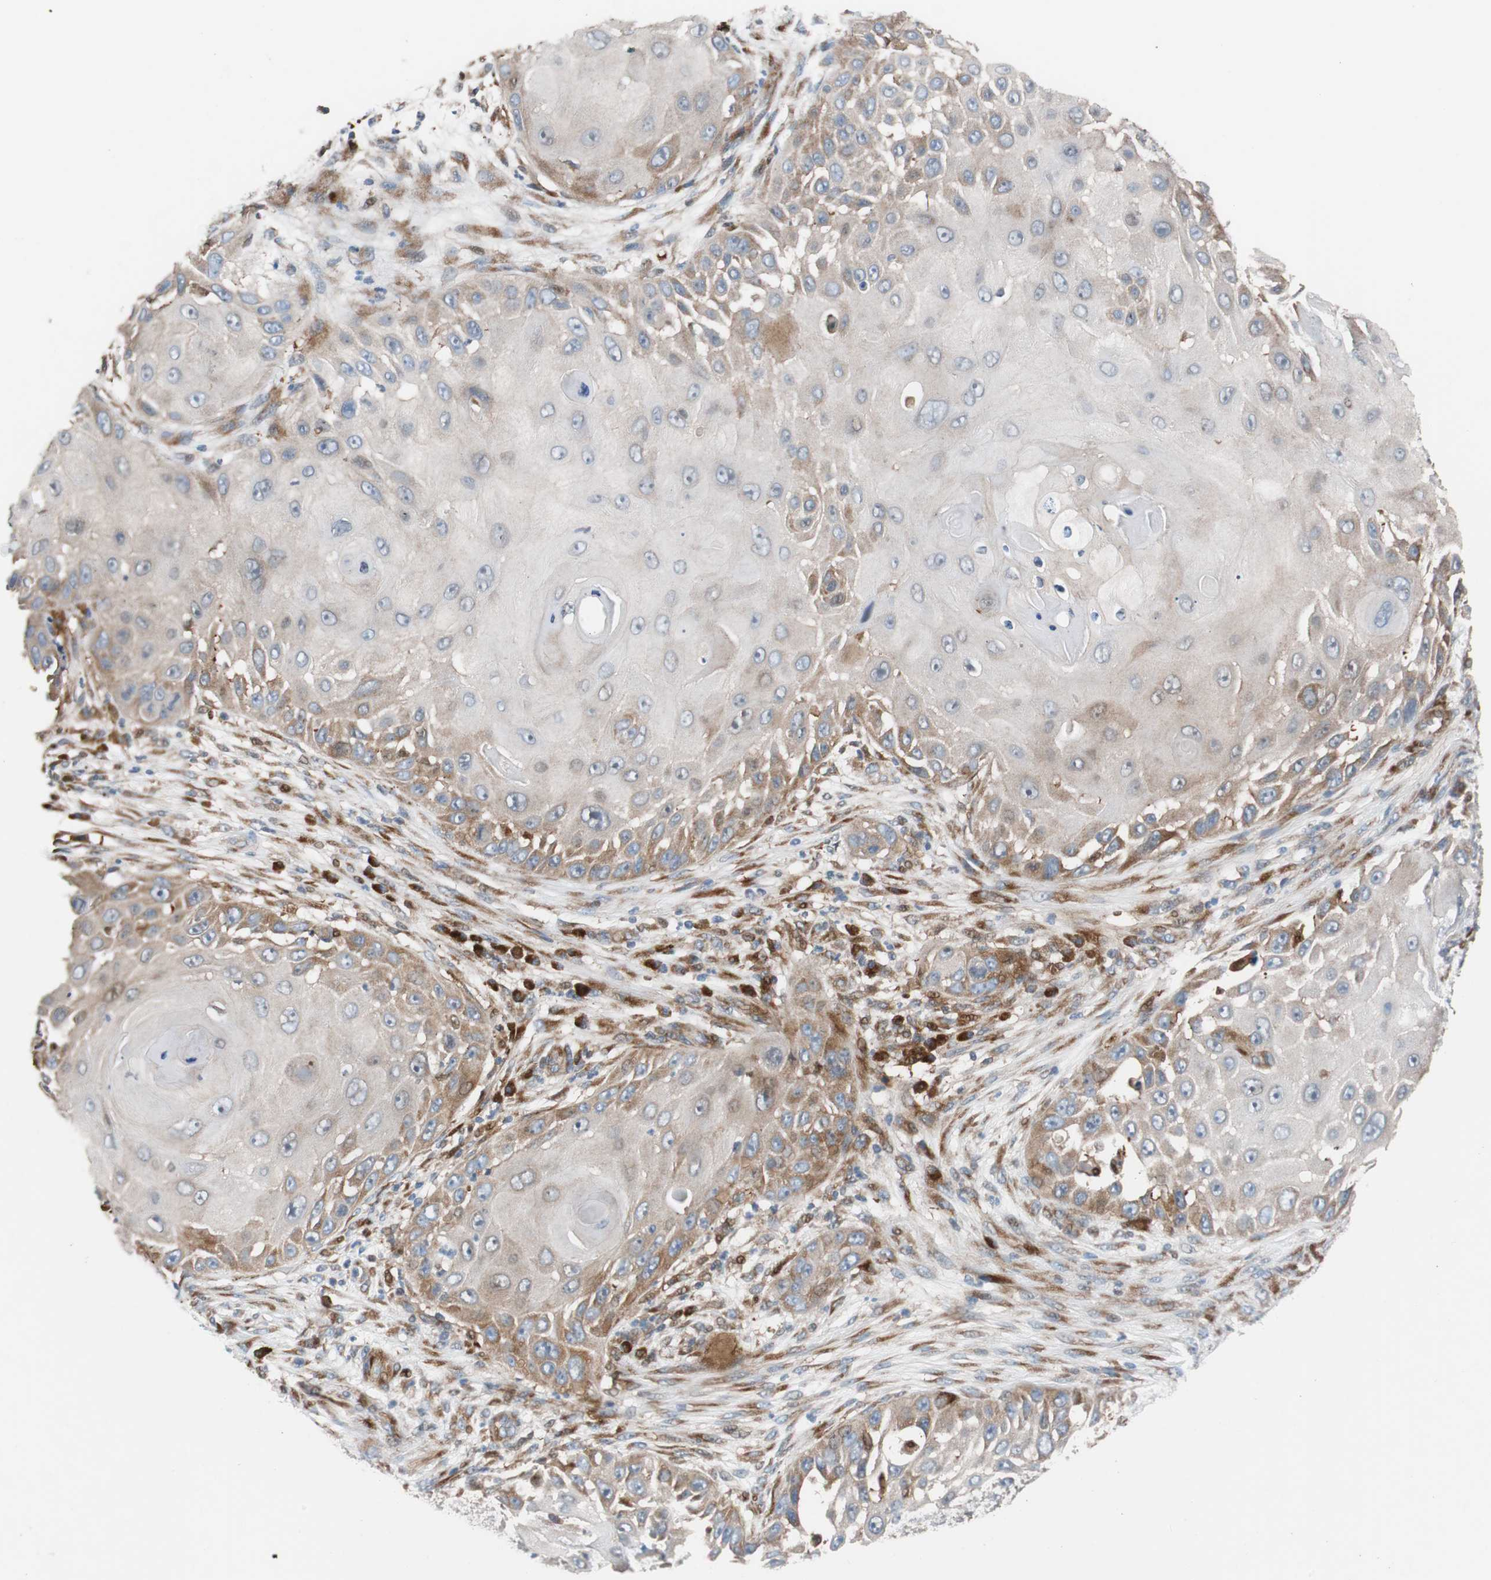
{"staining": {"intensity": "moderate", "quantity": "25%-75%", "location": "cytoplasmic/membranous"}, "tissue": "skin cancer", "cell_type": "Tumor cells", "image_type": "cancer", "snomed": [{"axis": "morphology", "description": "Squamous cell carcinoma, NOS"}, {"axis": "topography", "description": "Skin"}], "caption": "Skin cancer (squamous cell carcinoma) stained for a protein shows moderate cytoplasmic/membranous positivity in tumor cells. (IHC, brightfield microscopy, high magnification).", "gene": "FAAH", "patient": {"sex": "female", "age": 44}}